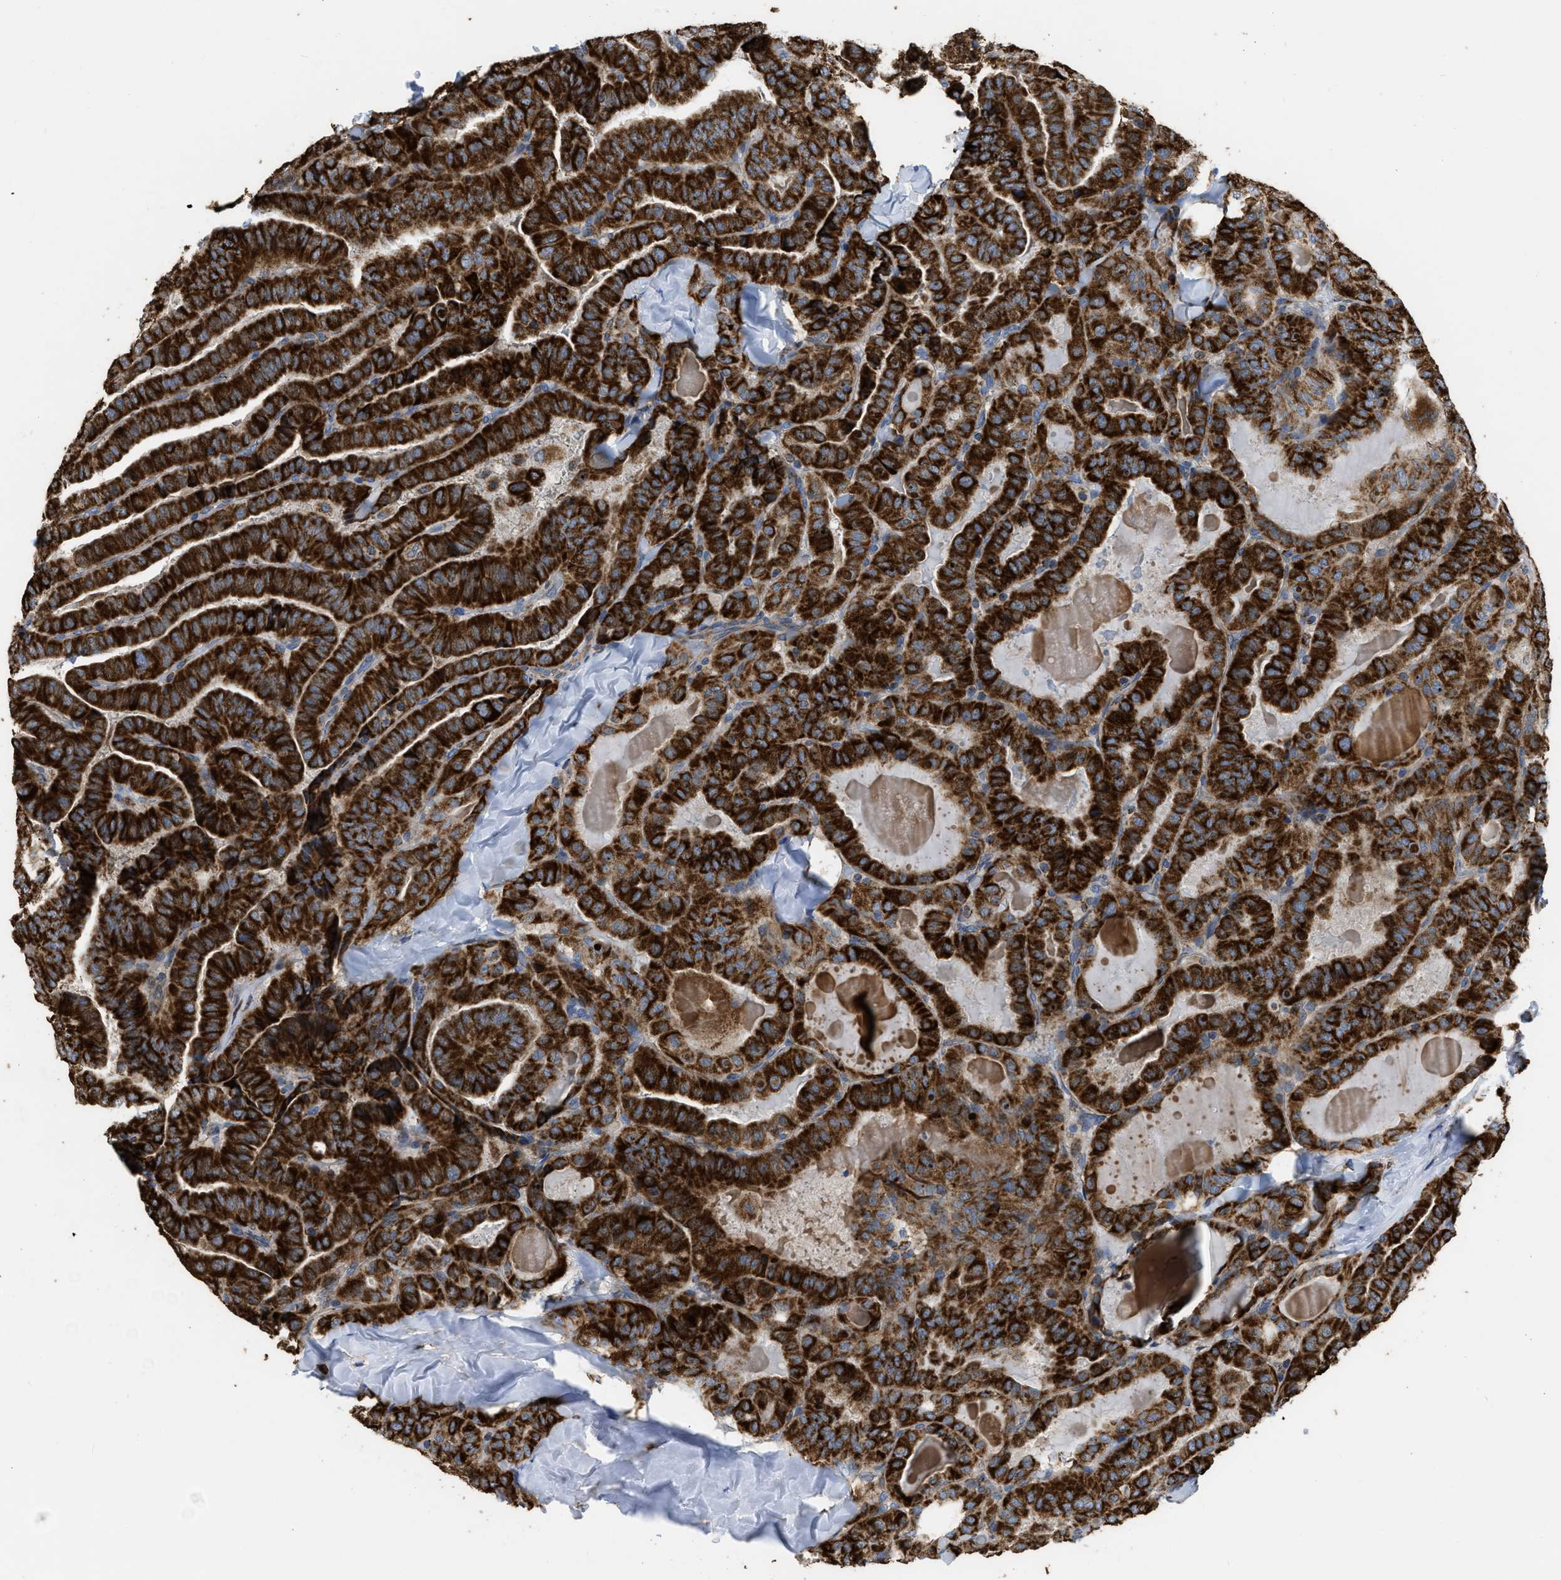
{"staining": {"intensity": "strong", "quantity": ">75%", "location": "cytoplasmic/membranous"}, "tissue": "thyroid cancer", "cell_type": "Tumor cells", "image_type": "cancer", "snomed": [{"axis": "morphology", "description": "Papillary adenocarcinoma, NOS"}, {"axis": "topography", "description": "Thyroid gland"}], "caption": "Papillary adenocarcinoma (thyroid) tissue displays strong cytoplasmic/membranous staining in approximately >75% of tumor cells", "gene": "AK2", "patient": {"sex": "male", "age": 77}}